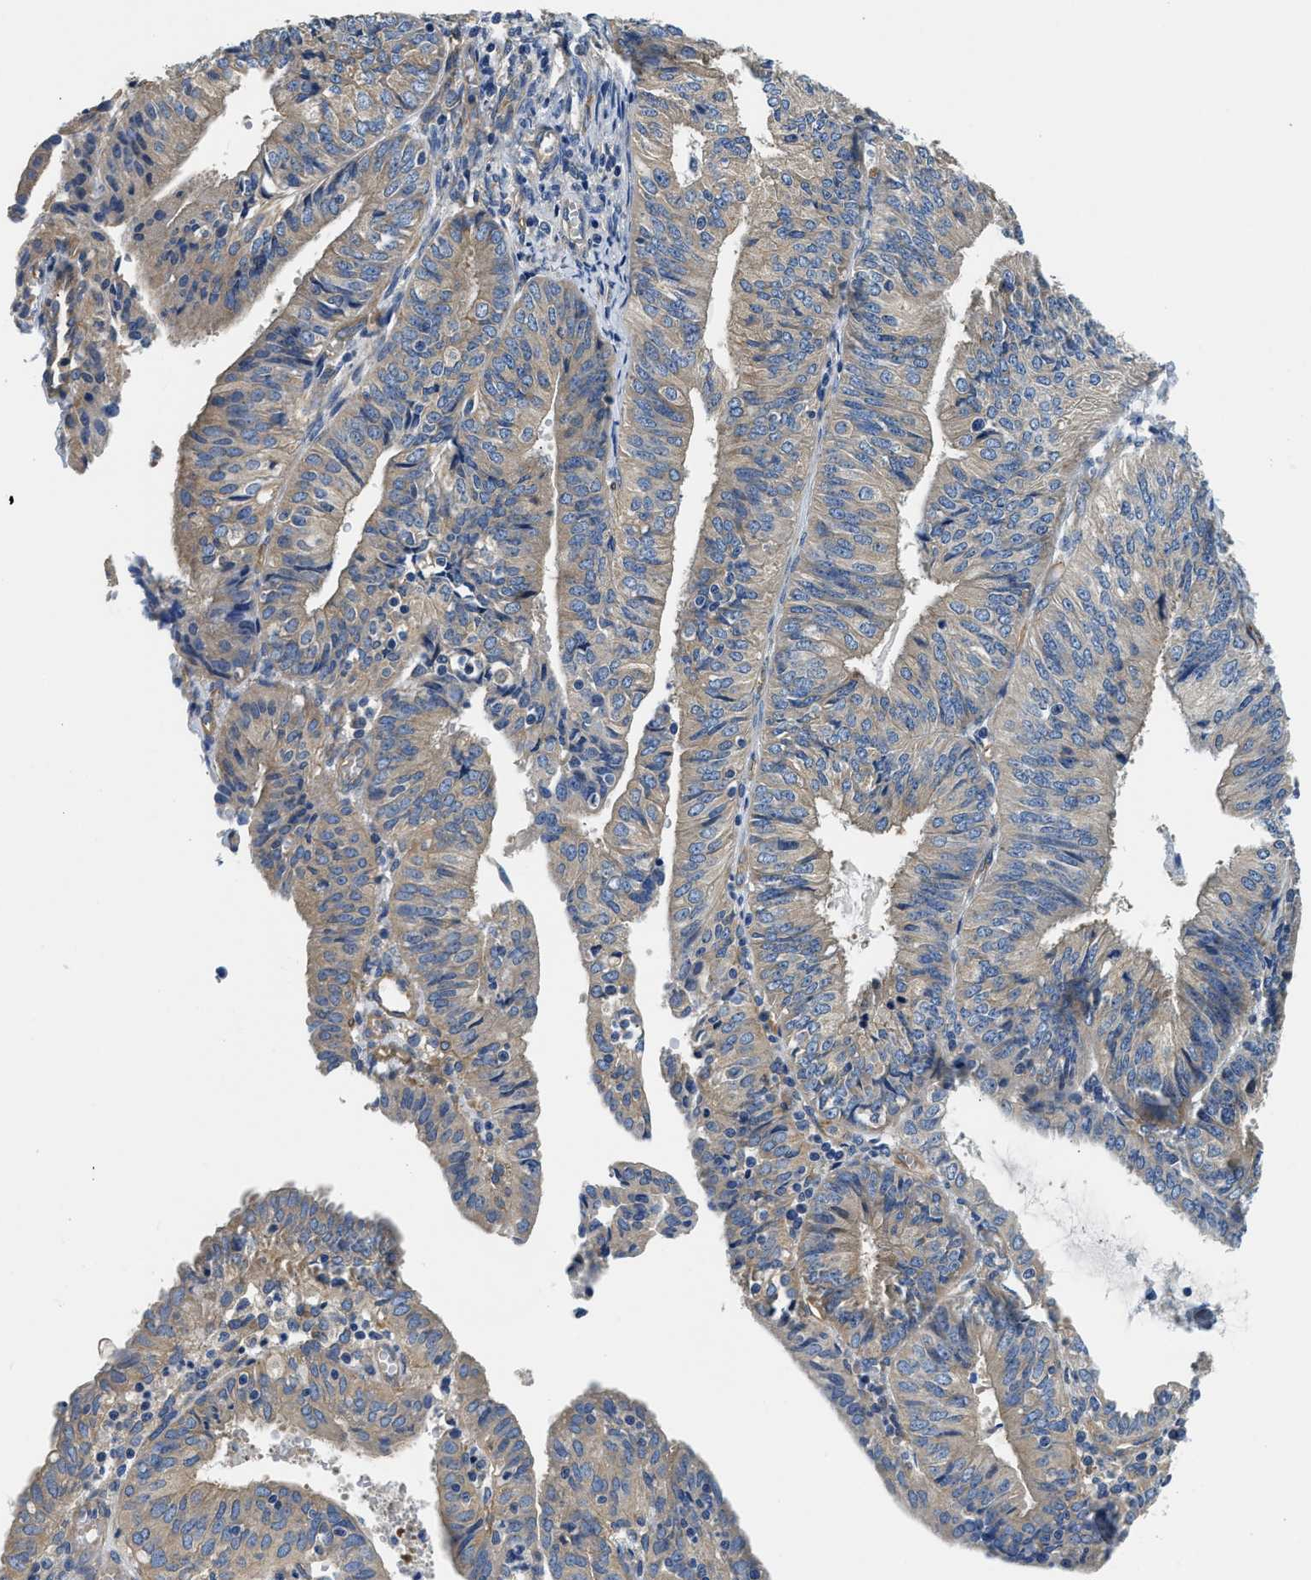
{"staining": {"intensity": "moderate", "quantity": ">75%", "location": "cytoplasmic/membranous"}, "tissue": "endometrial cancer", "cell_type": "Tumor cells", "image_type": "cancer", "snomed": [{"axis": "morphology", "description": "Adenocarcinoma, NOS"}, {"axis": "topography", "description": "Endometrium"}], "caption": "Human endometrial adenocarcinoma stained with a protein marker exhibits moderate staining in tumor cells.", "gene": "CSDE1", "patient": {"sex": "female", "age": 58}}